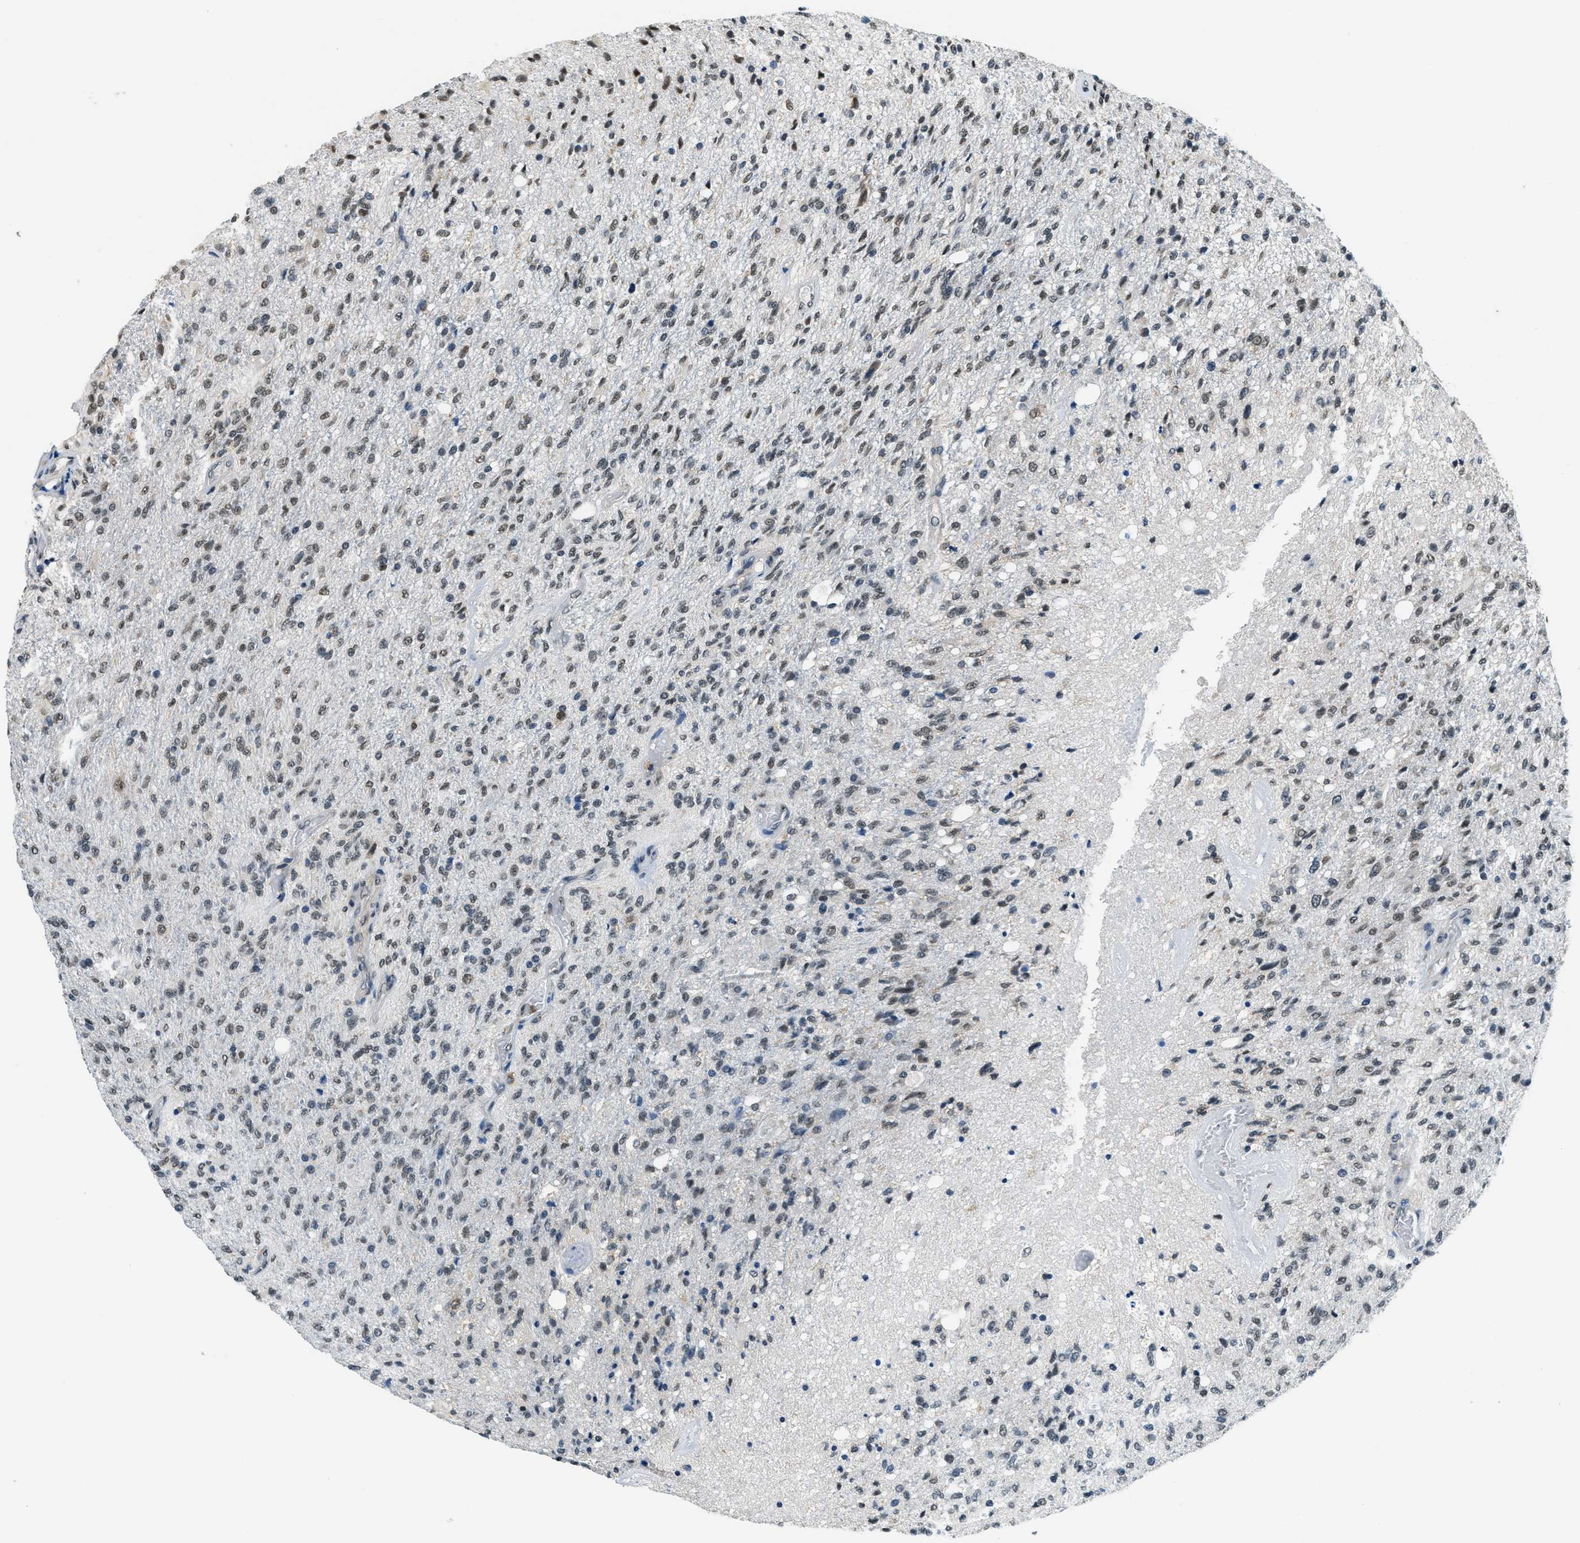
{"staining": {"intensity": "weak", "quantity": "25%-75%", "location": "nuclear"}, "tissue": "glioma", "cell_type": "Tumor cells", "image_type": "cancer", "snomed": [{"axis": "morphology", "description": "Normal tissue, NOS"}, {"axis": "morphology", "description": "Glioma, malignant, High grade"}, {"axis": "topography", "description": "Cerebral cortex"}], "caption": "This photomicrograph exhibits glioma stained with immunohistochemistry (IHC) to label a protein in brown. The nuclear of tumor cells show weak positivity for the protein. Nuclei are counter-stained blue.", "gene": "RAB11FIP1", "patient": {"sex": "male", "age": 77}}